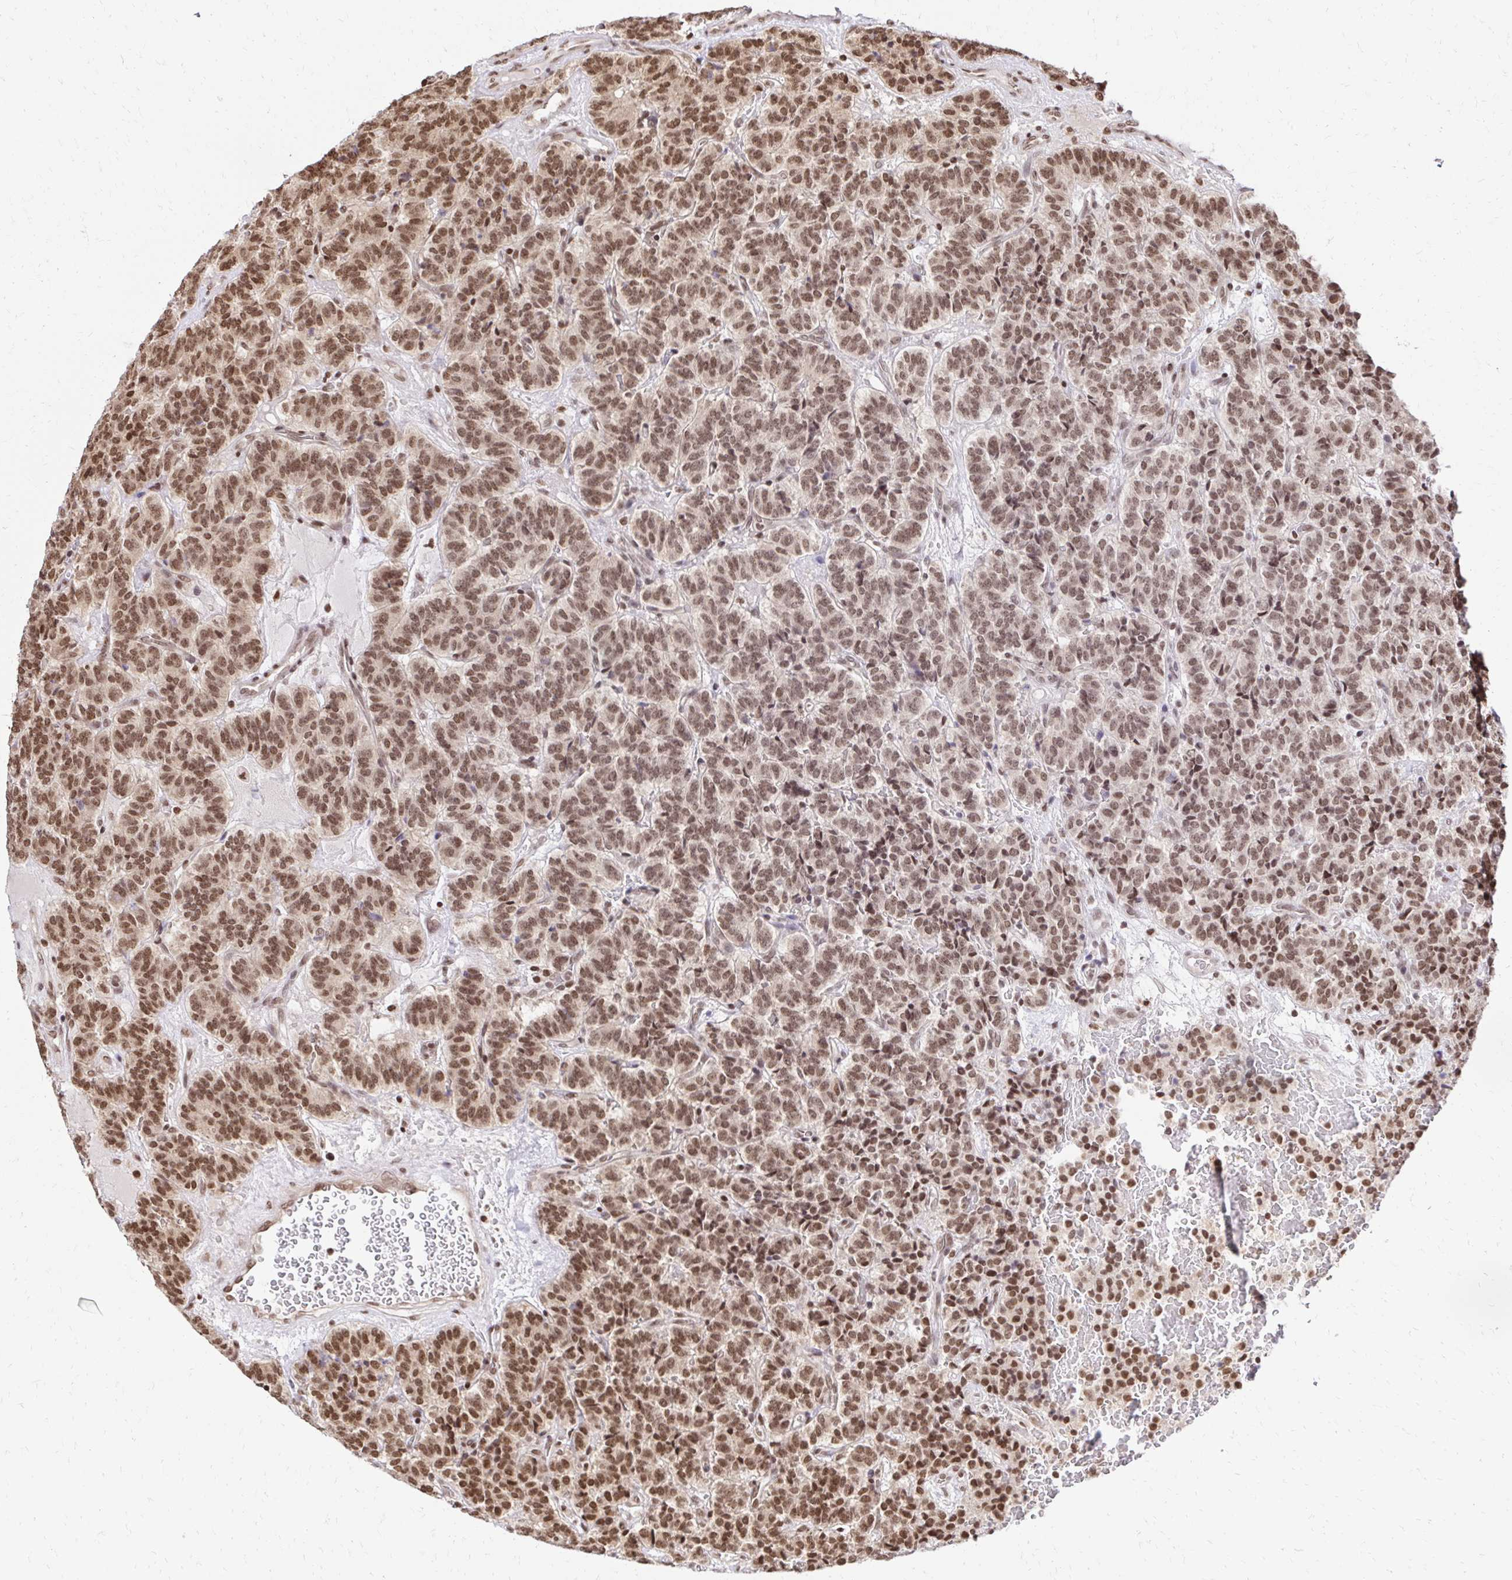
{"staining": {"intensity": "moderate", "quantity": ">75%", "location": "nuclear"}, "tissue": "carcinoid", "cell_type": "Tumor cells", "image_type": "cancer", "snomed": [{"axis": "morphology", "description": "Carcinoid, malignant, NOS"}, {"axis": "topography", "description": "Pancreas"}], "caption": "About >75% of tumor cells in human malignant carcinoid display moderate nuclear protein staining as visualized by brown immunohistochemical staining.", "gene": "GLYR1", "patient": {"sex": "male", "age": 36}}